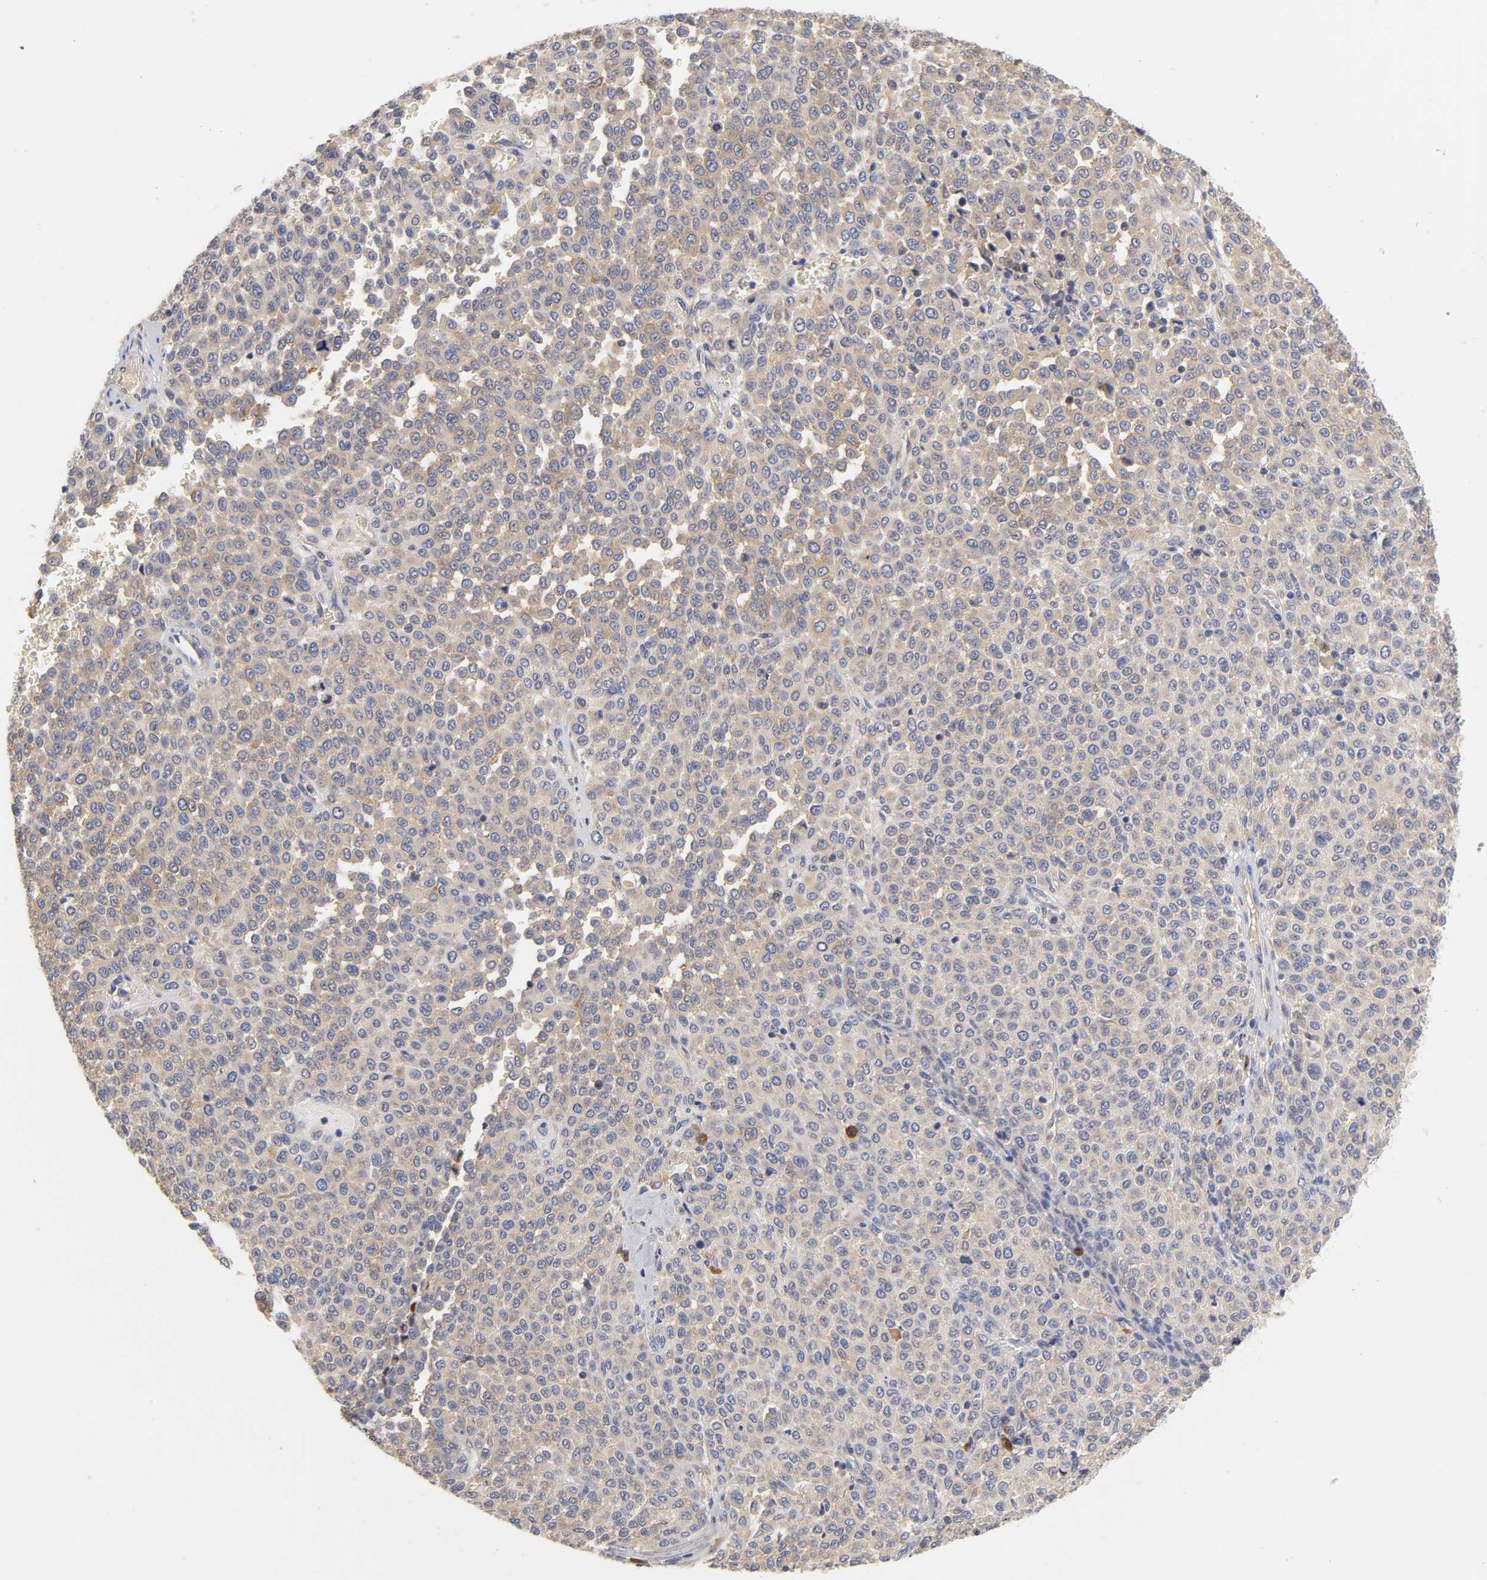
{"staining": {"intensity": "weak", "quantity": ">75%", "location": "cytoplasmic/membranous"}, "tissue": "melanoma", "cell_type": "Tumor cells", "image_type": "cancer", "snomed": [{"axis": "morphology", "description": "Malignant melanoma, Metastatic site"}, {"axis": "topography", "description": "Pancreas"}], "caption": "Tumor cells display low levels of weak cytoplasmic/membranous staining in approximately >75% of cells in melanoma.", "gene": "RPS29", "patient": {"sex": "female", "age": 30}}